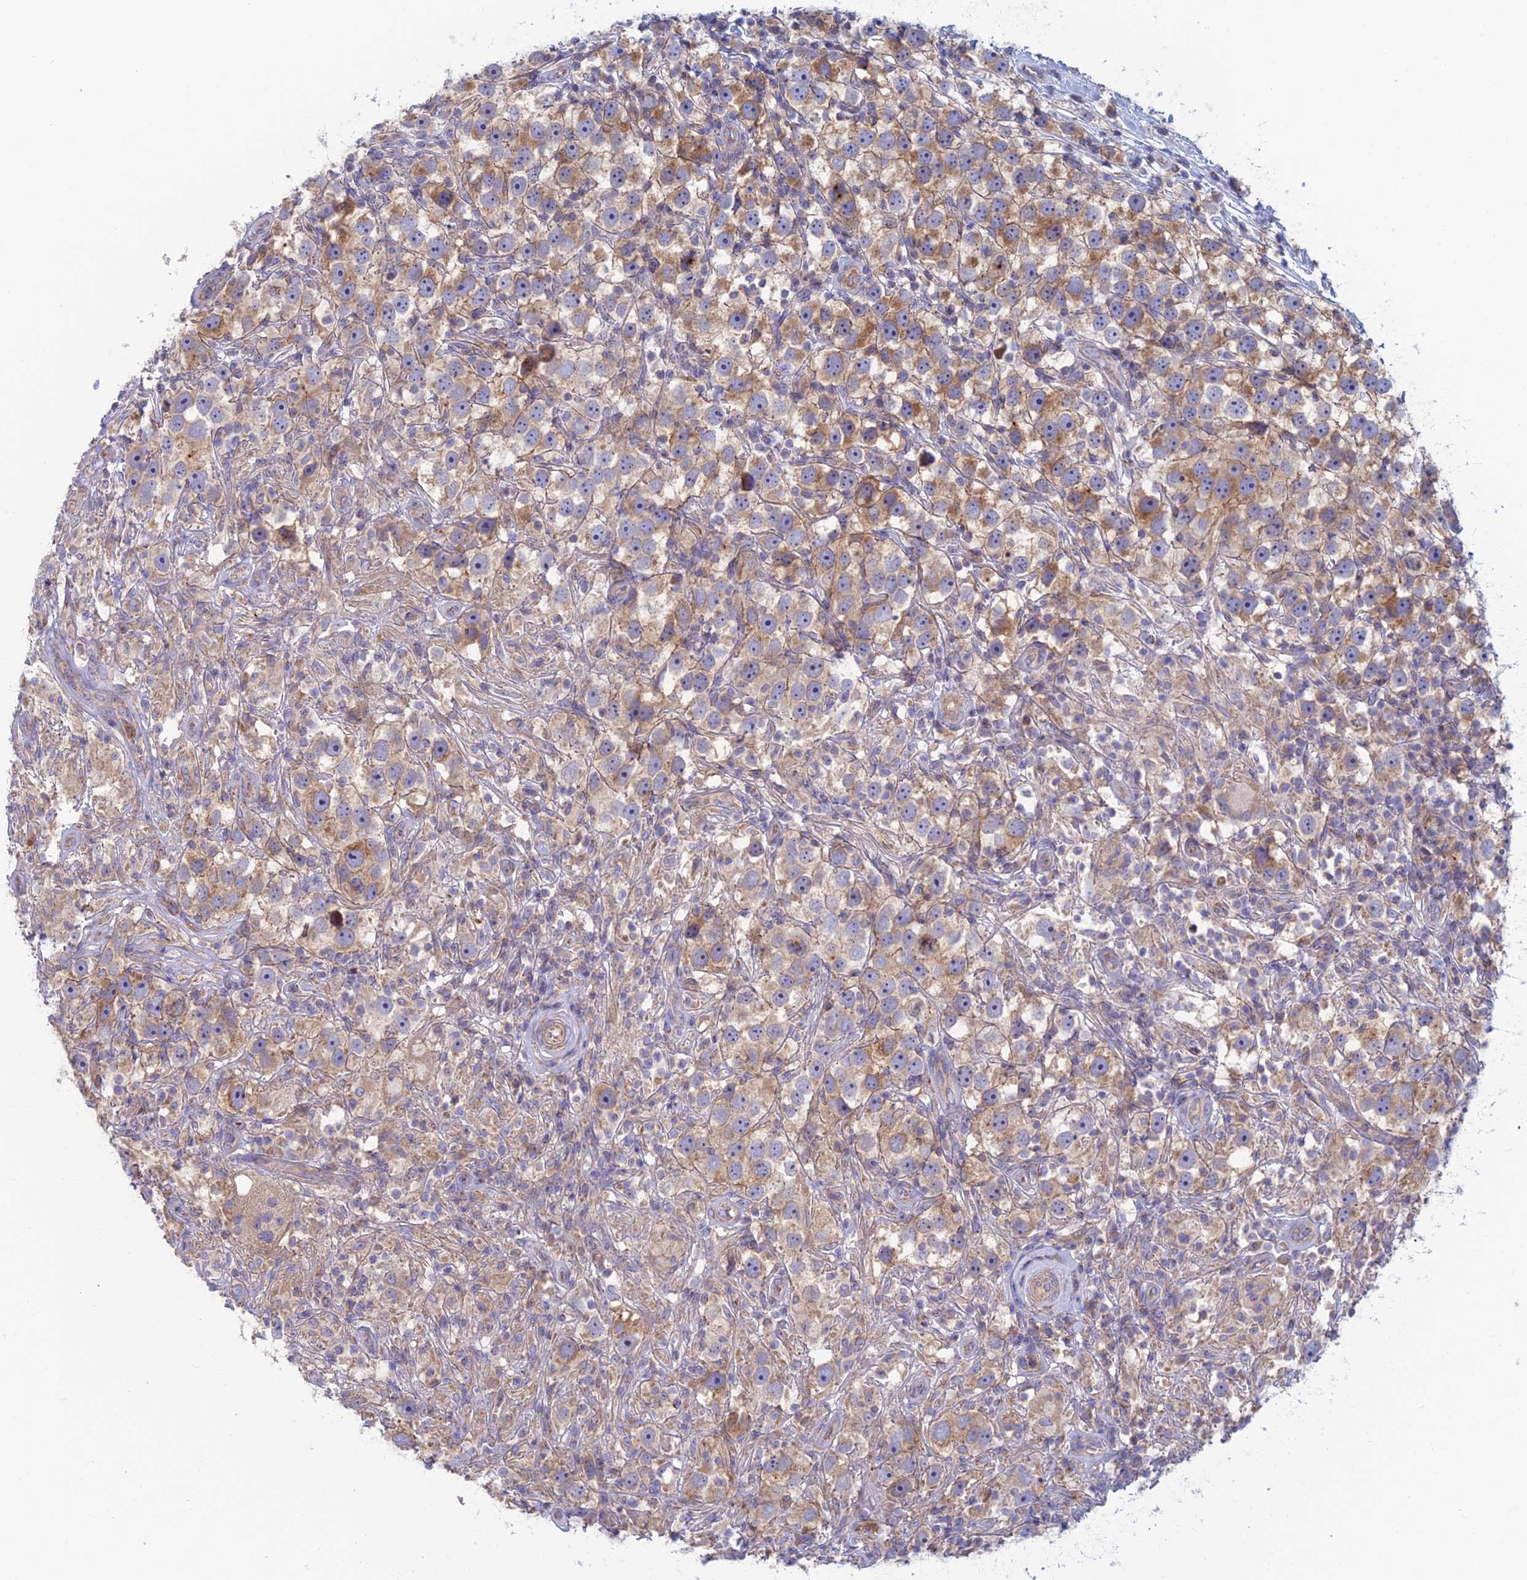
{"staining": {"intensity": "weak", "quantity": ">75%", "location": "cytoplasmic/membranous"}, "tissue": "testis cancer", "cell_type": "Tumor cells", "image_type": "cancer", "snomed": [{"axis": "morphology", "description": "Seminoma, NOS"}, {"axis": "topography", "description": "Testis"}], "caption": "A low amount of weak cytoplasmic/membranous expression is present in about >75% of tumor cells in seminoma (testis) tissue. (DAB (3,3'-diaminobenzidine) IHC, brown staining for protein, blue staining for nuclei).", "gene": "IFTAP", "patient": {"sex": "male", "age": 49}}